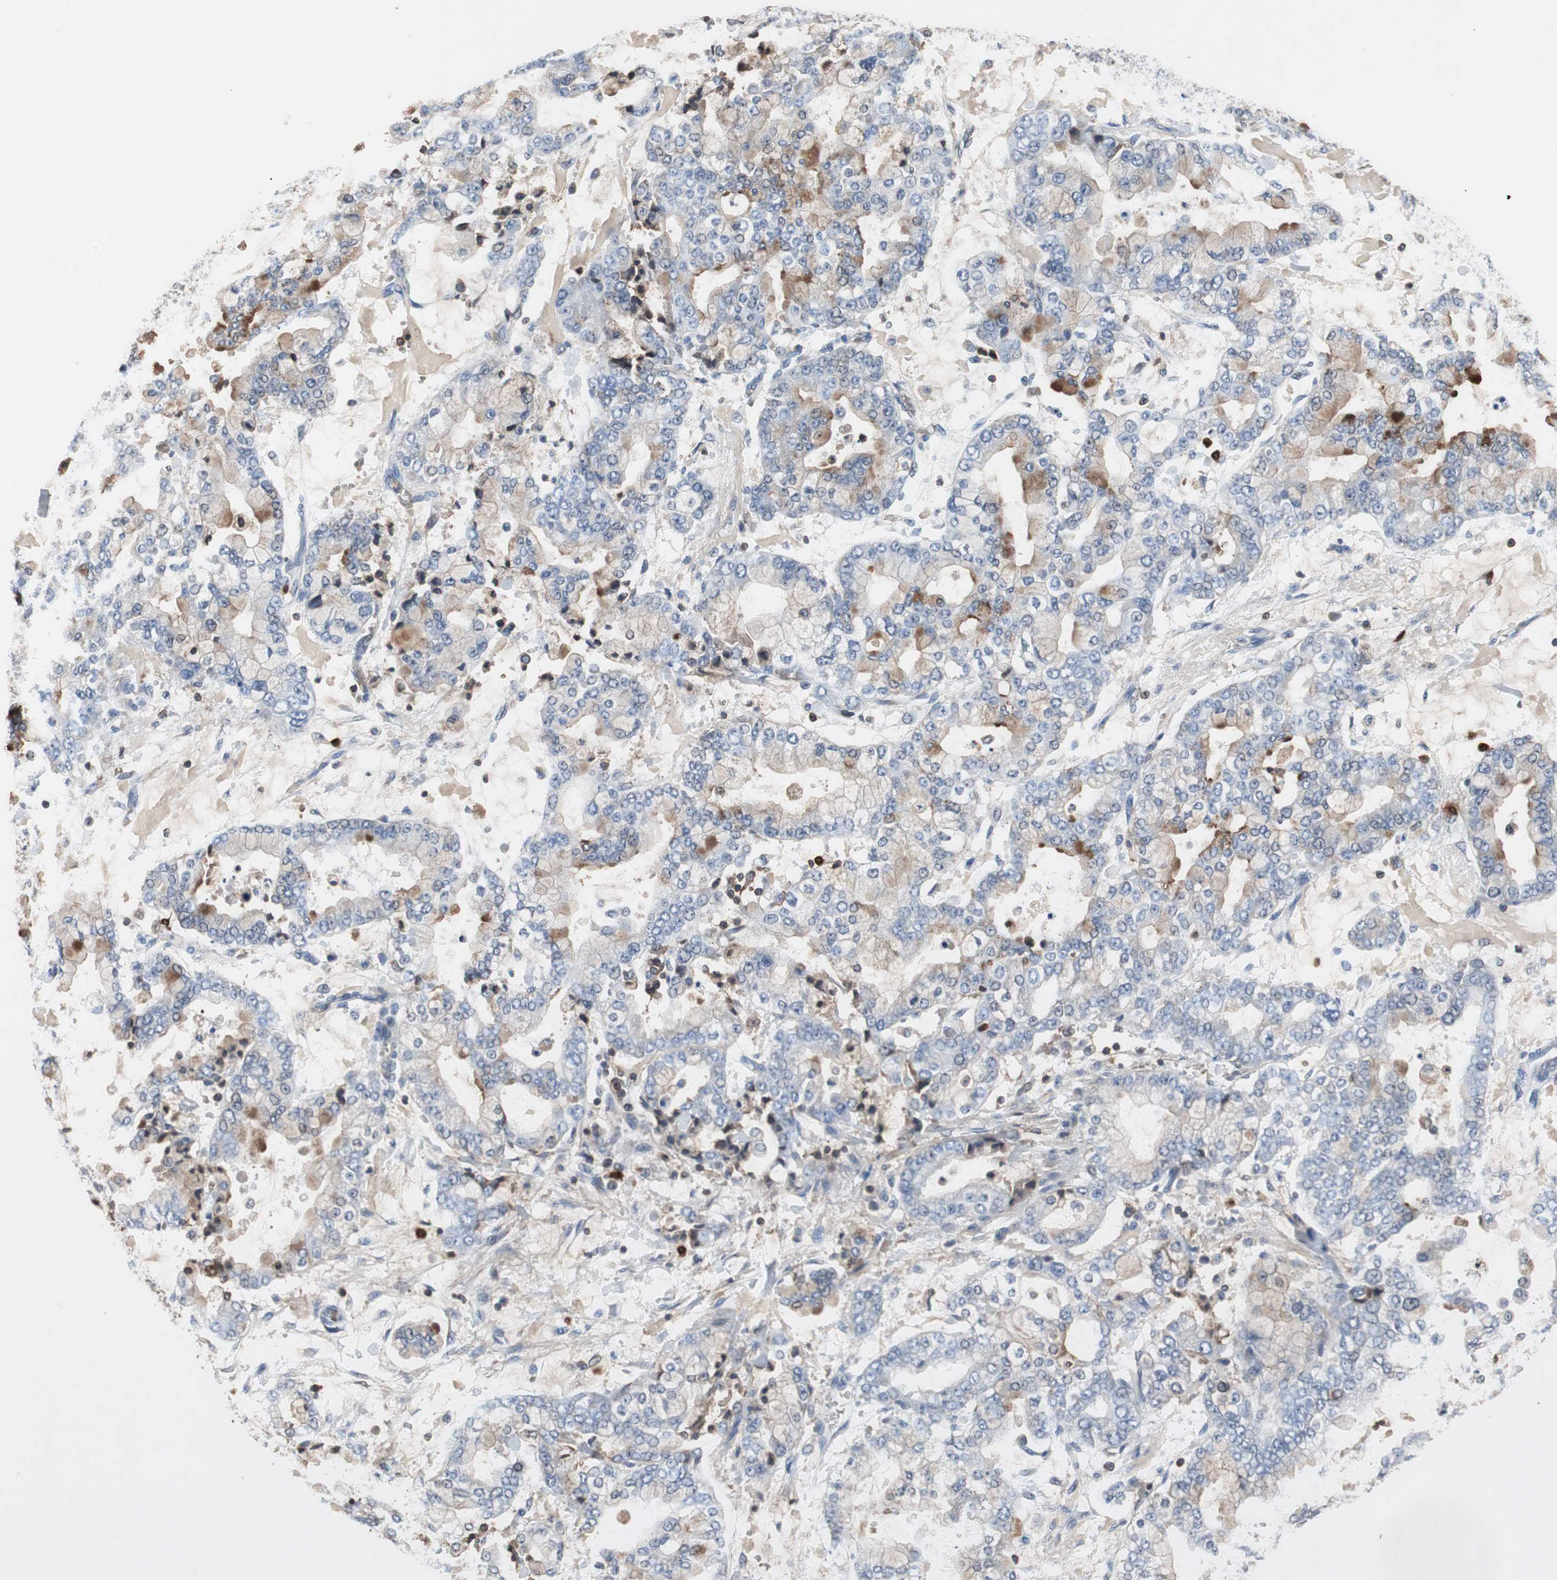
{"staining": {"intensity": "weak", "quantity": "<25%", "location": "cytoplasmic/membranous"}, "tissue": "stomach cancer", "cell_type": "Tumor cells", "image_type": "cancer", "snomed": [{"axis": "morphology", "description": "Adenocarcinoma, NOS"}, {"axis": "topography", "description": "Stomach"}], "caption": "There is no significant expression in tumor cells of adenocarcinoma (stomach).", "gene": "CALB2", "patient": {"sex": "male", "age": 76}}